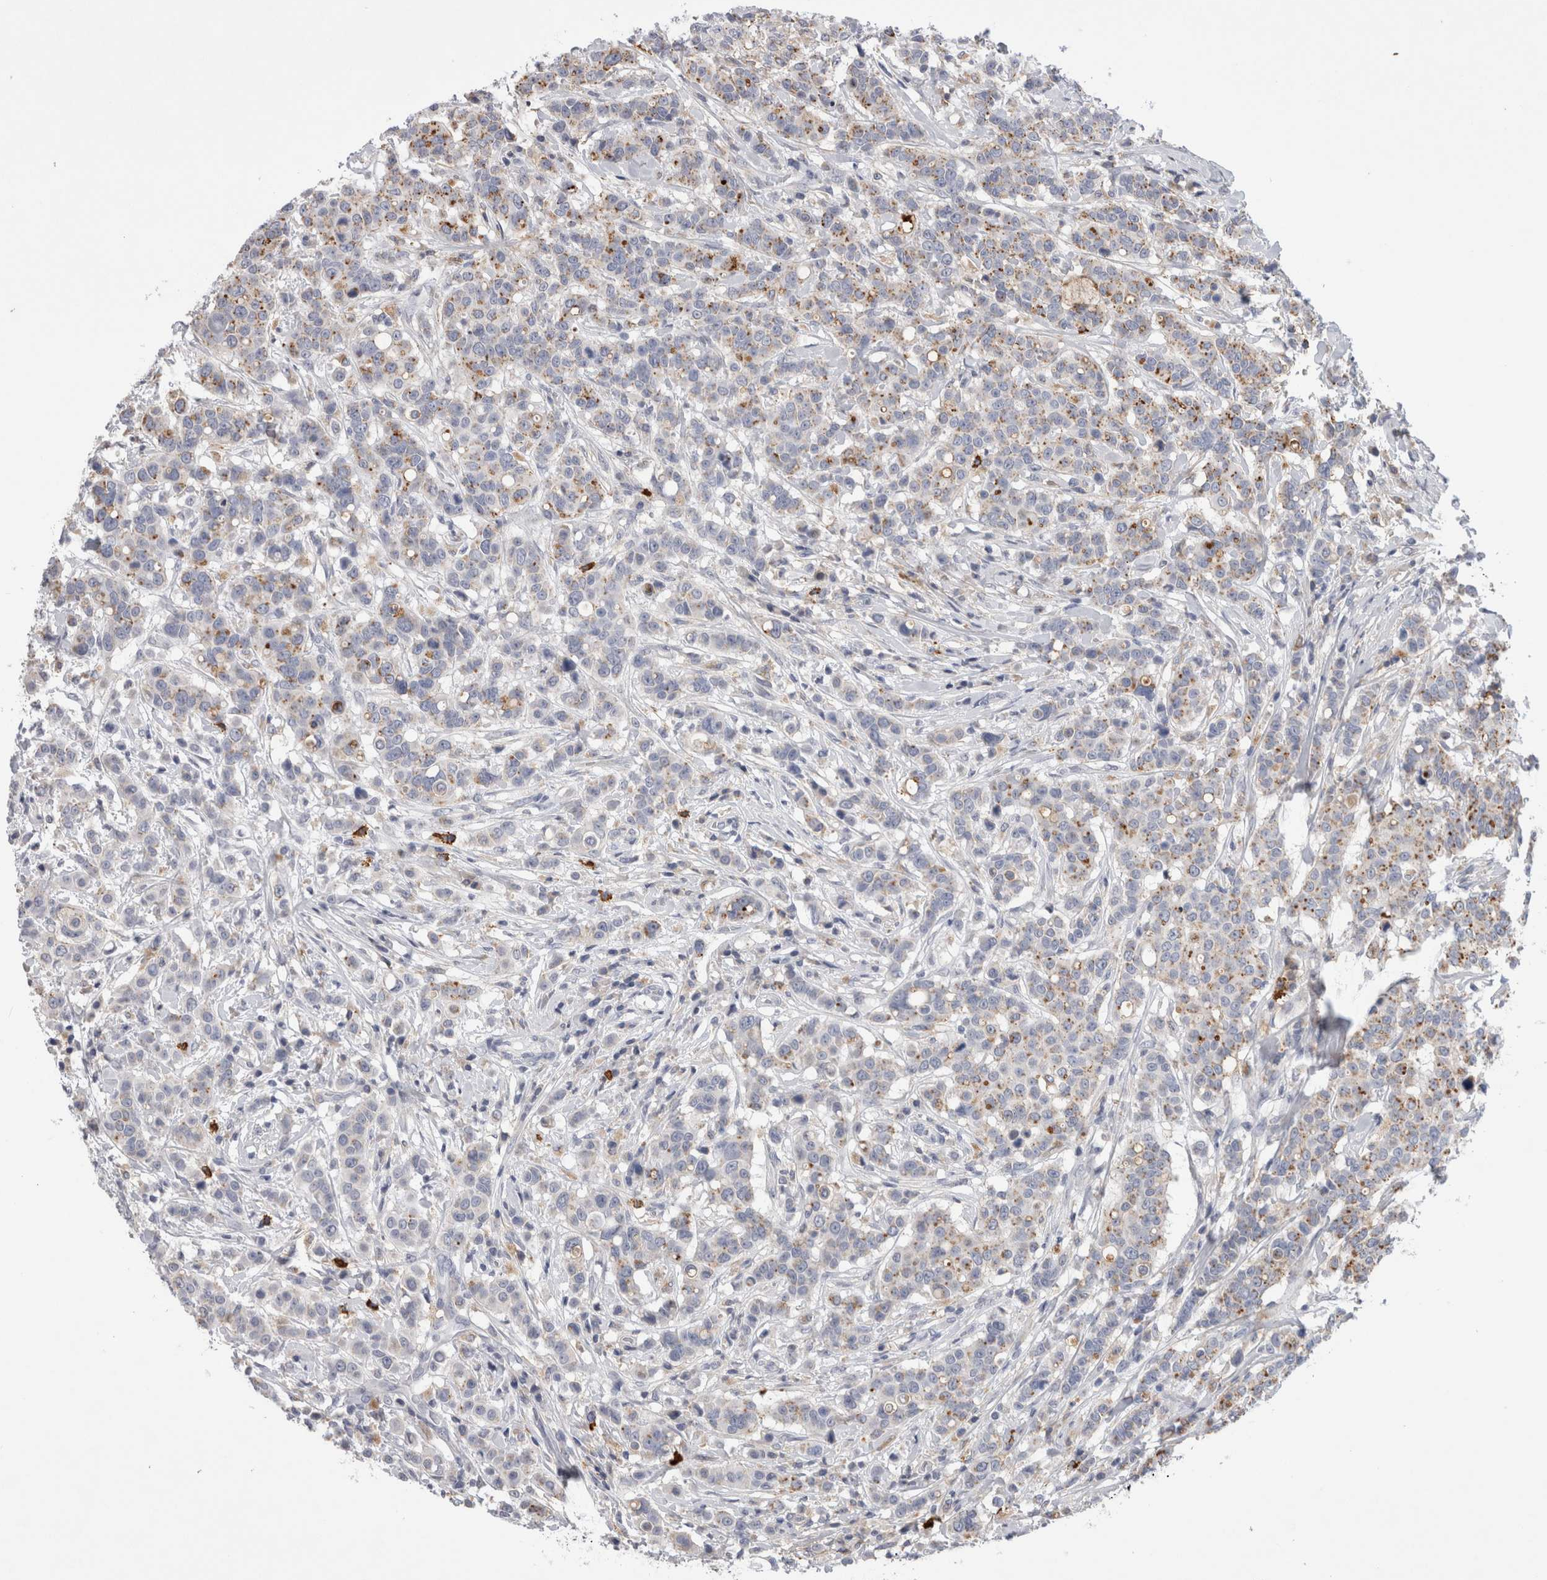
{"staining": {"intensity": "moderate", "quantity": "25%-75%", "location": "cytoplasmic/membranous"}, "tissue": "breast cancer", "cell_type": "Tumor cells", "image_type": "cancer", "snomed": [{"axis": "morphology", "description": "Duct carcinoma"}, {"axis": "topography", "description": "Breast"}], "caption": "Immunohistochemistry photomicrograph of neoplastic tissue: breast cancer stained using immunohistochemistry shows medium levels of moderate protein expression localized specifically in the cytoplasmic/membranous of tumor cells, appearing as a cytoplasmic/membranous brown color.", "gene": "CD63", "patient": {"sex": "female", "age": 27}}